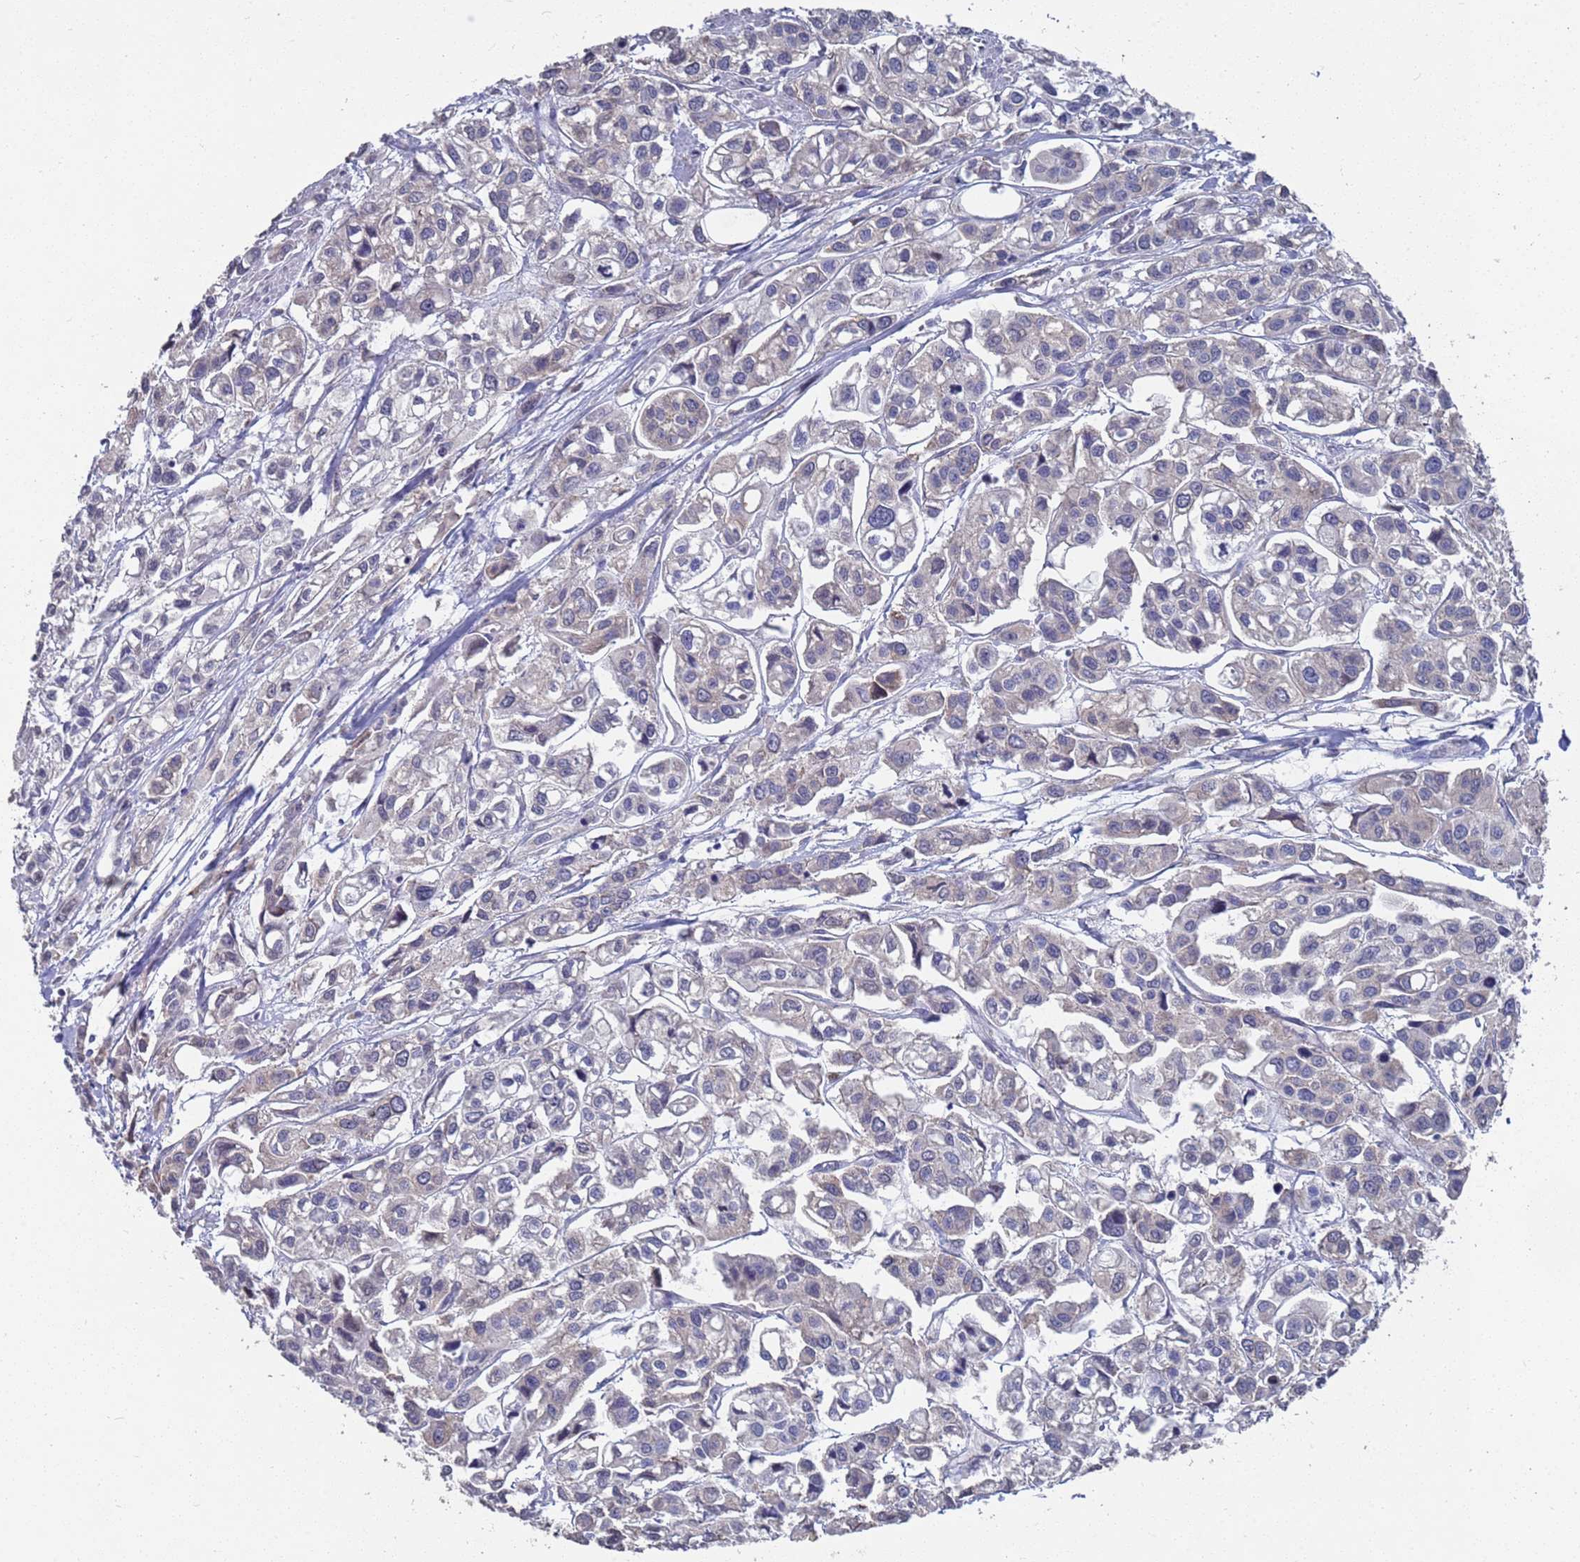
{"staining": {"intensity": "negative", "quantity": "none", "location": "none"}, "tissue": "urothelial cancer", "cell_type": "Tumor cells", "image_type": "cancer", "snomed": [{"axis": "morphology", "description": "Urothelial carcinoma, High grade"}, {"axis": "topography", "description": "Urinary bladder"}], "caption": "Urothelial cancer was stained to show a protein in brown. There is no significant positivity in tumor cells.", "gene": "CFAP119", "patient": {"sex": "male", "age": 67}}